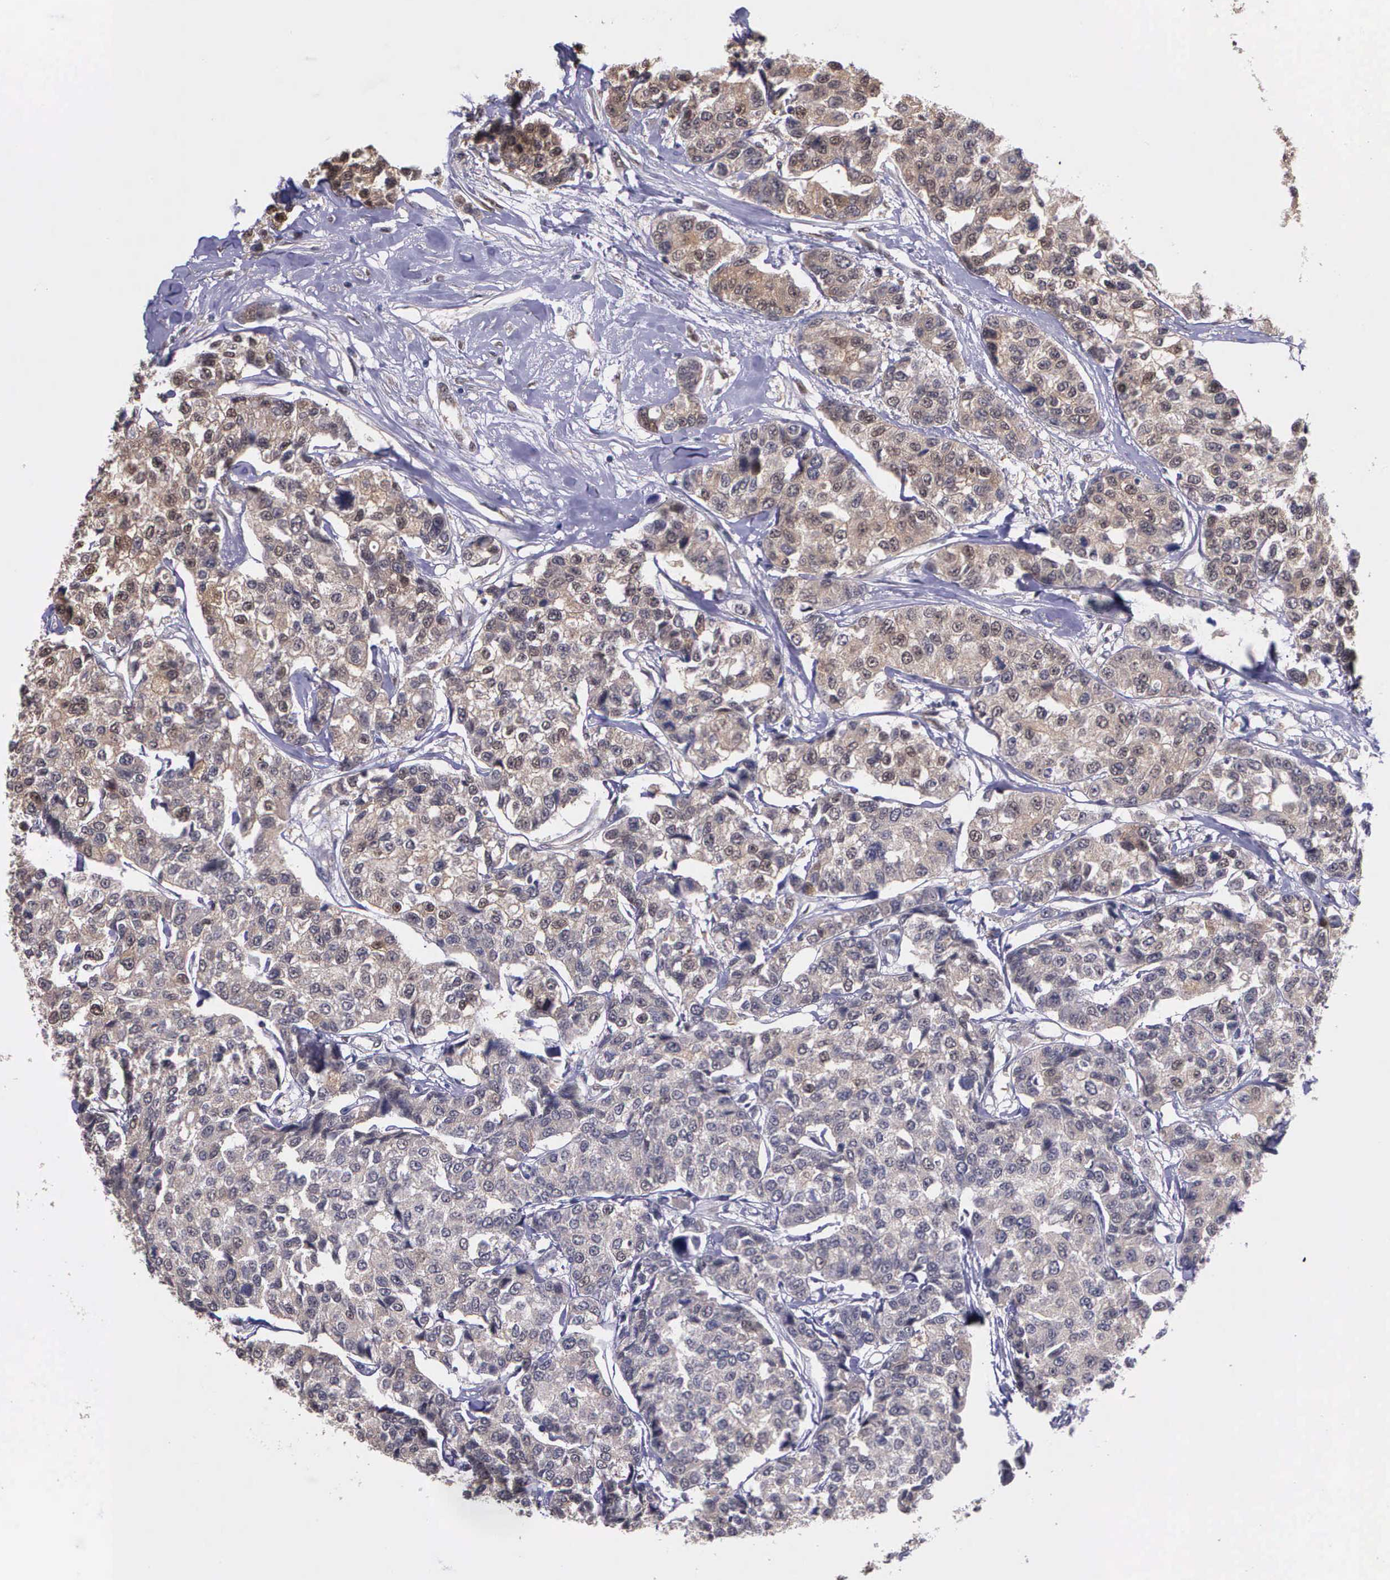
{"staining": {"intensity": "weak", "quantity": ">75%", "location": "cytoplasmic/membranous"}, "tissue": "breast cancer", "cell_type": "Tumor cells", "image_type": "cancer", "snomed": [{"axis": "morphology", "description": "Duct carcinoma"}, {"axis": "topography", "description": "Breast"}], "caption": "Human infiltrating ductal carcinoma (breast) stained with a brown dye demonstrates weak cytoplasmic/membranous positive expression in approximately >75% of tumor cells.", "gene": "PSMC1", "patient": {"sex": "female", "age": 51}}